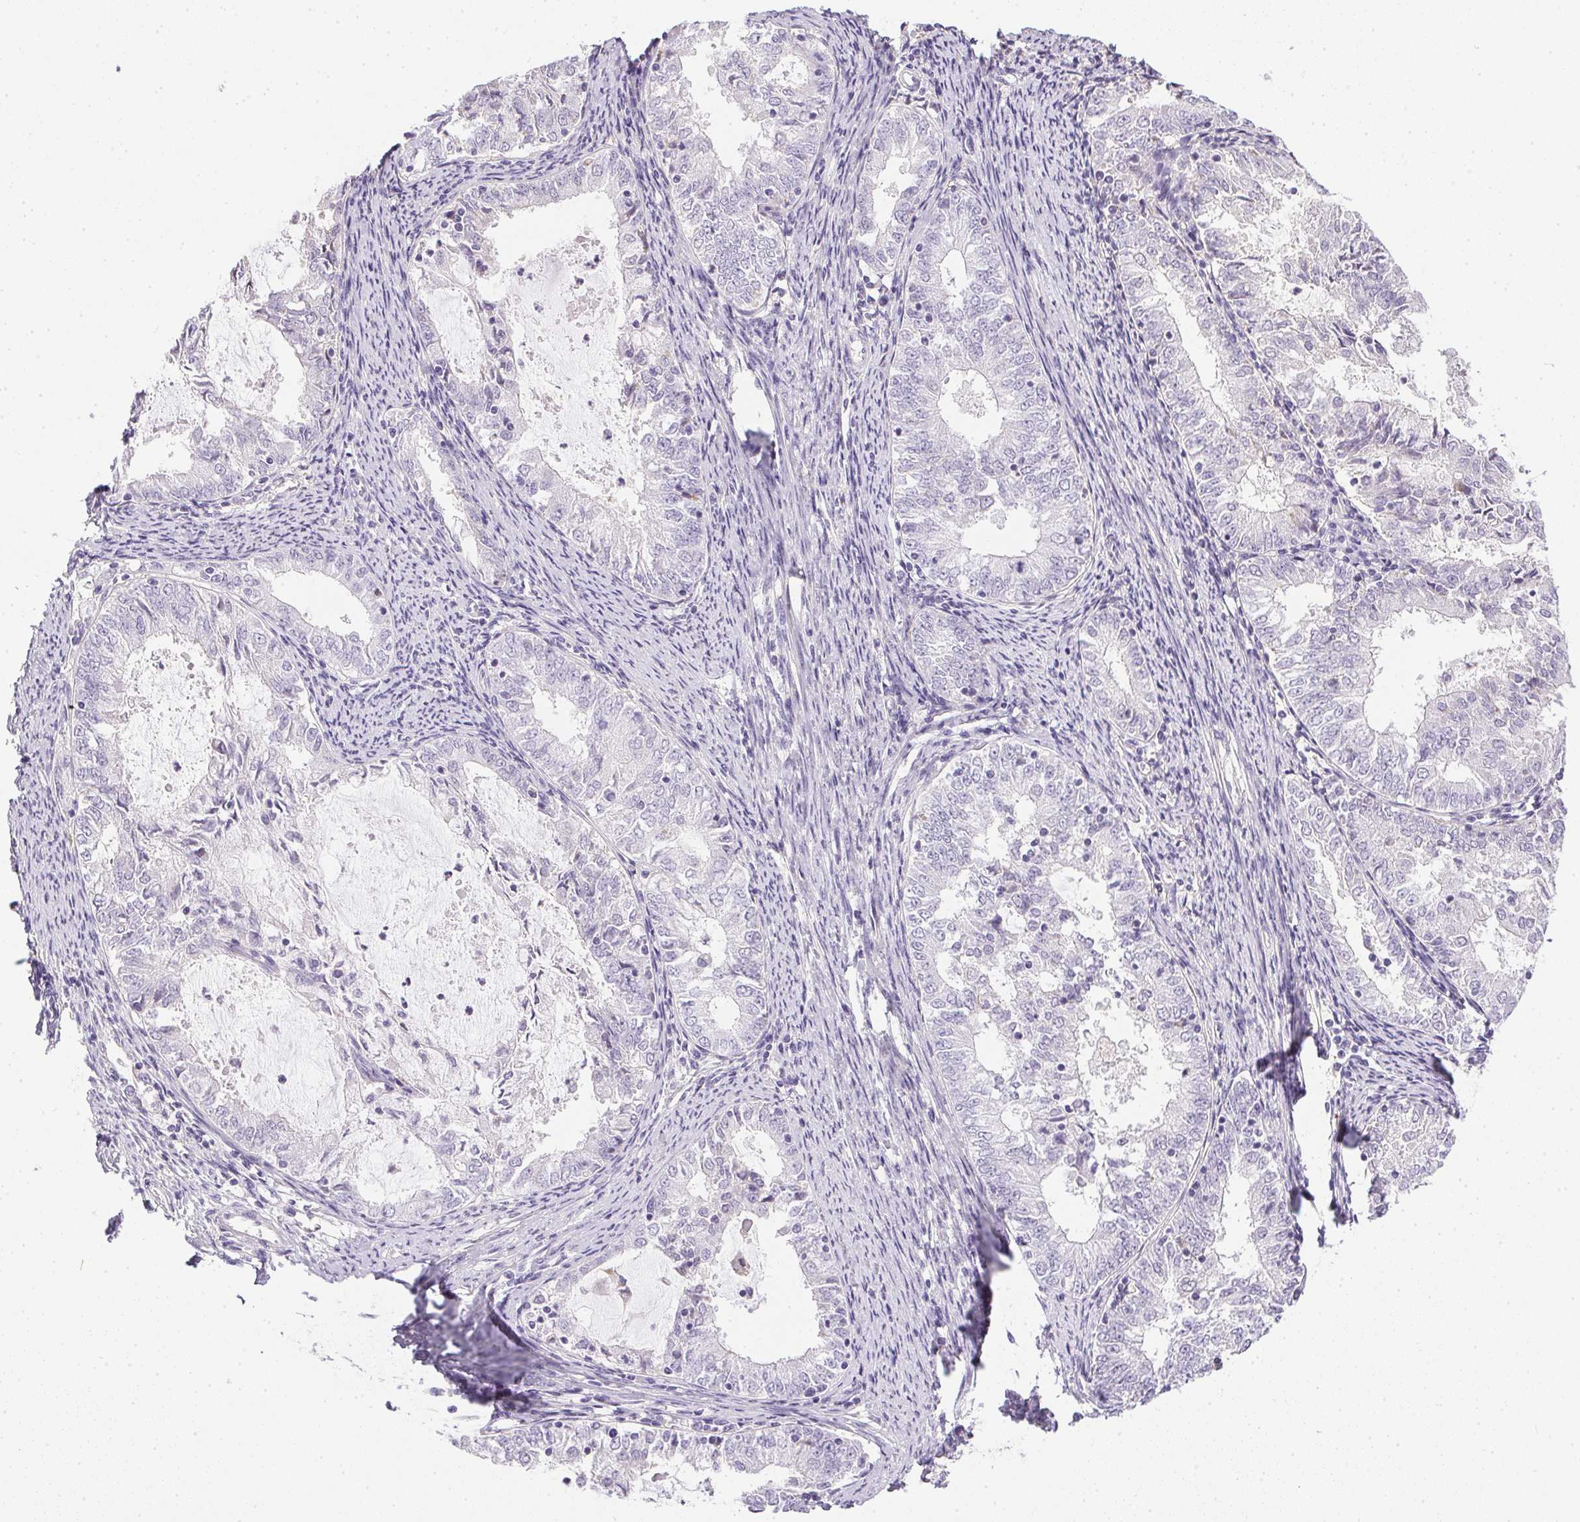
{"staining": {"intensity": "negative", "quantity": "none", "location": "none"}, "tissue": "endometrial cancer", "cell_type": "Tumor cells", "image_type": "cancer", "snomed": [{"axis": "morphology", "description": "Adenocarcinoma, NOS"}, {"axis": "topography", "description": "Endometrium"}], "caption": "This photomicrograph is of adenocarcinoma (endometrial) stained with immunohistochemistry (IHC) to label a protein in brown with the nuclei are counter-stained blue. There is no staining in tumor cells. (Brightfield microscopy of DAB (3,3'-diaminobenzidine) IHC at high magnification).", "gene": "PRL", "patient": {"sex": "female", "age": 57}}